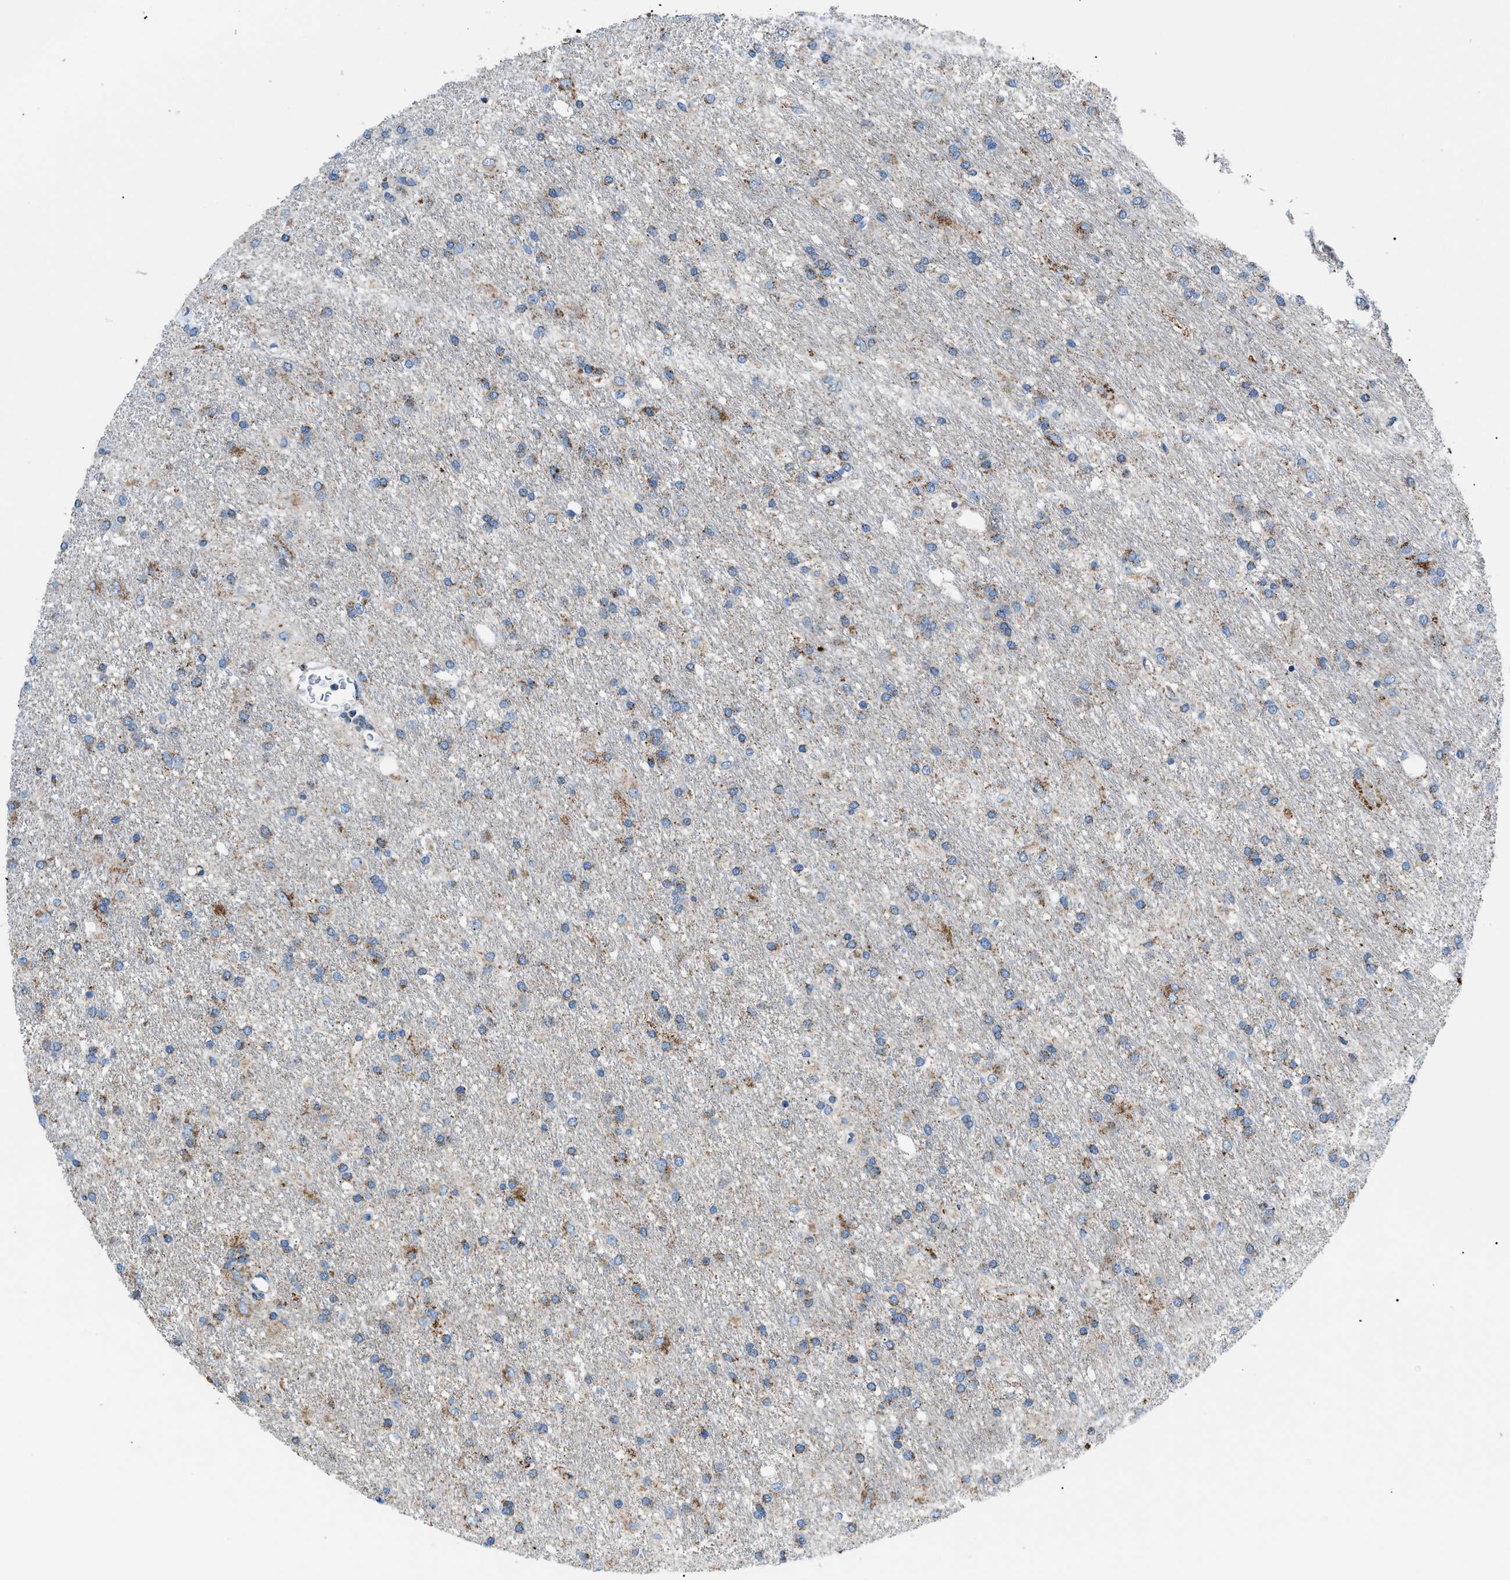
{"staining": {"intensity": "moderate", "quantity": "25%-75%", "location": "cytoplasmic/membranous"}, "tissue": "glioma", "cell_type": "Tumor cells", "image_type": "cancer", "snomed": [{"axis": "morphology", "description": "Glioma, malignant, Low grade"}, {"axis": "topography", "description": "Brain"}], "caption": "Glioma stained with a brown dye exhibits moderate cytoplasmic/membranous positive expression in about 25%-75% of tumor cells.", "gene": "PHB2", "patient": {"sex": "male", "age": 77}}